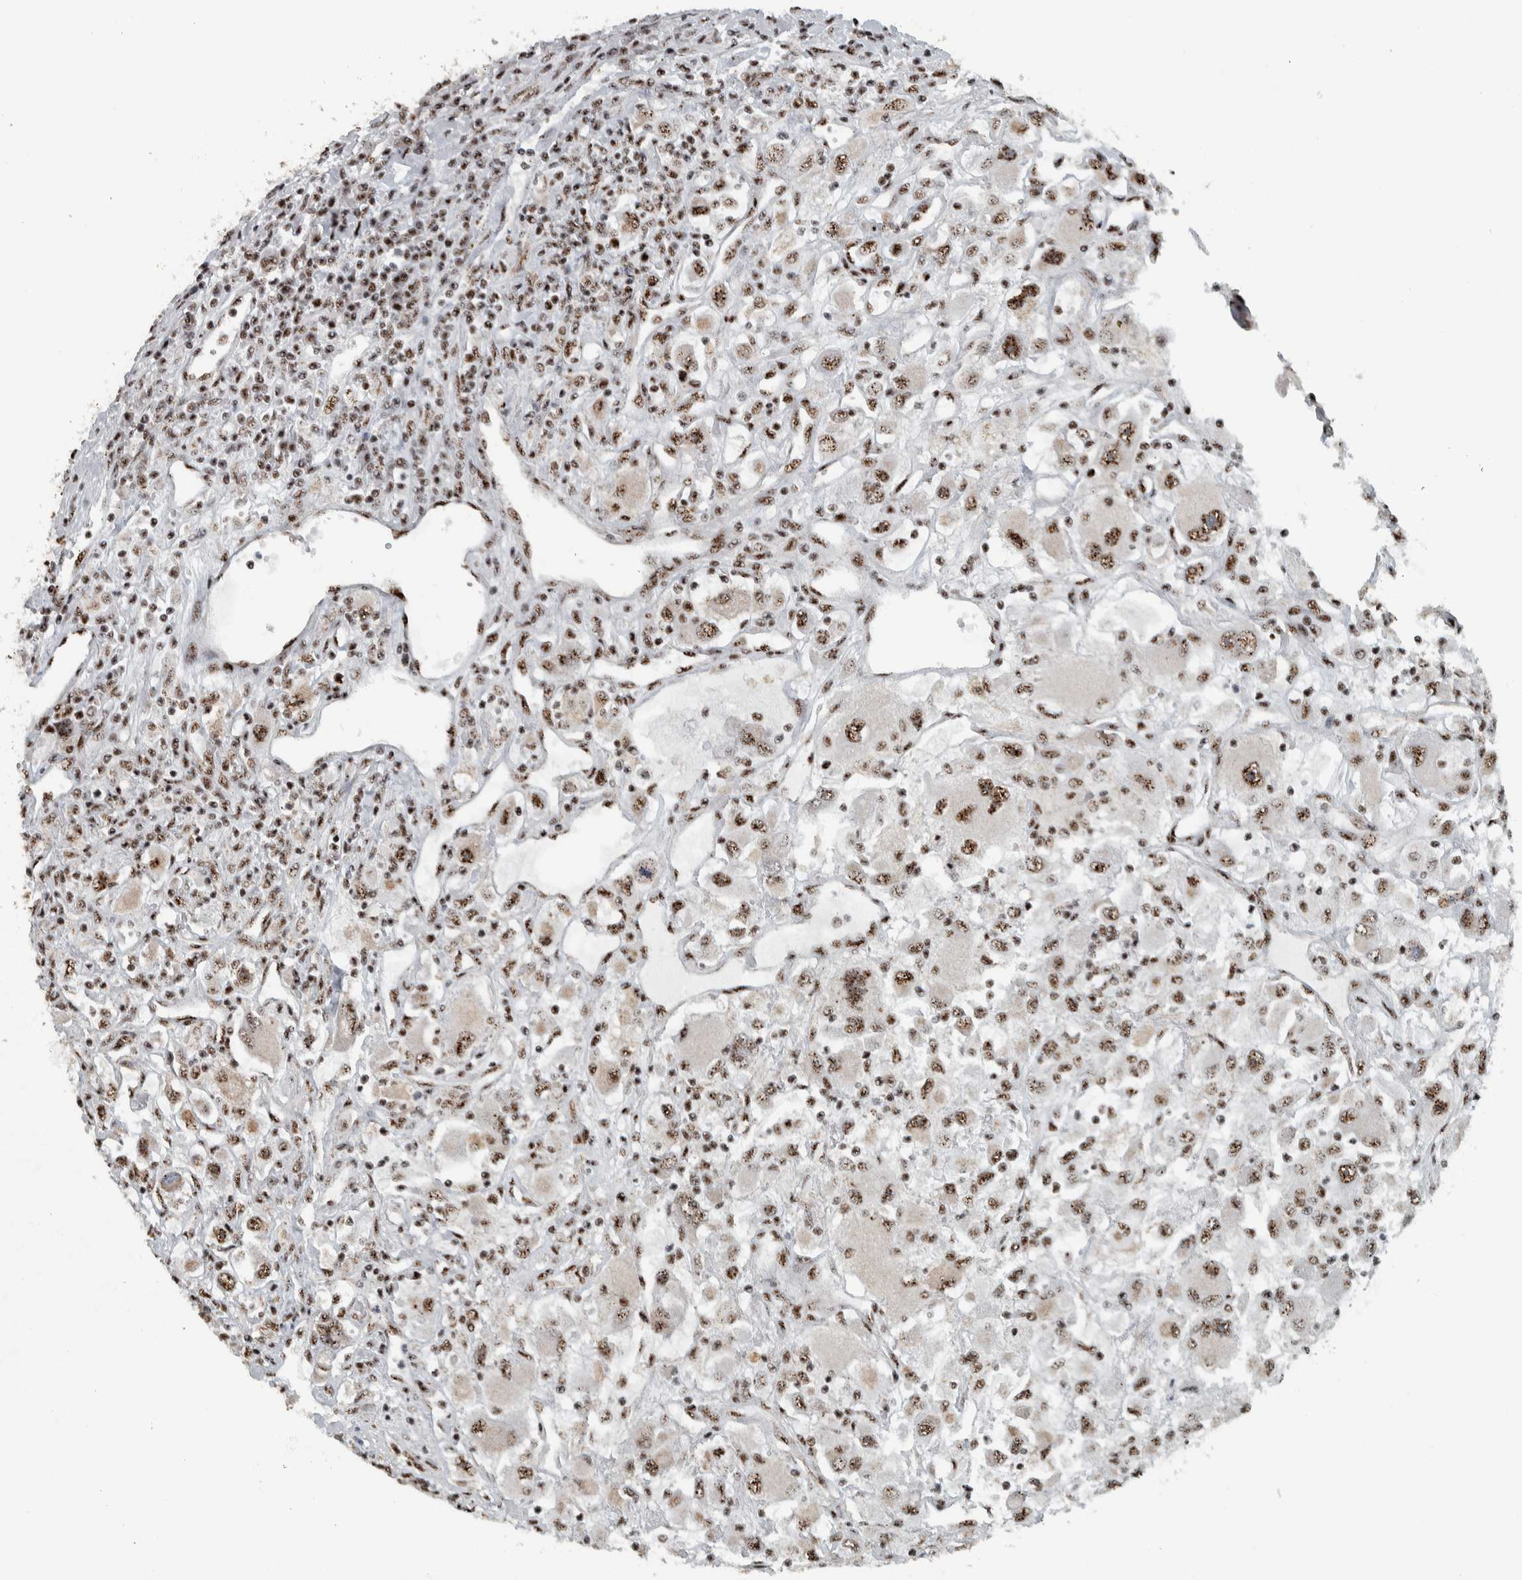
{"staining": {"intensity": "moderate", "quantity": ">75%", "location": "nuclear"}, "tissue": "renal cancer", "cell_type": "Tumor cells", "image_type": "cancer", "snomed": [{"axis": "morphology", "description": "Adenocarcinoma, NOS"}, {"axis": "topography", "description": "Kidney"}], "caption": "High-magnification brightfield microscopy of renal cancer (adenocarcinoma) stained with DAB (3,3'-diaminobenzidine) (brown) and counterstained with hematoxylin (blue). tumor cells exhibit moderate nuclear staining is seen in about>75% of cells.", "gene": "SON", "patient": {"sex": "female", "age": 52}}